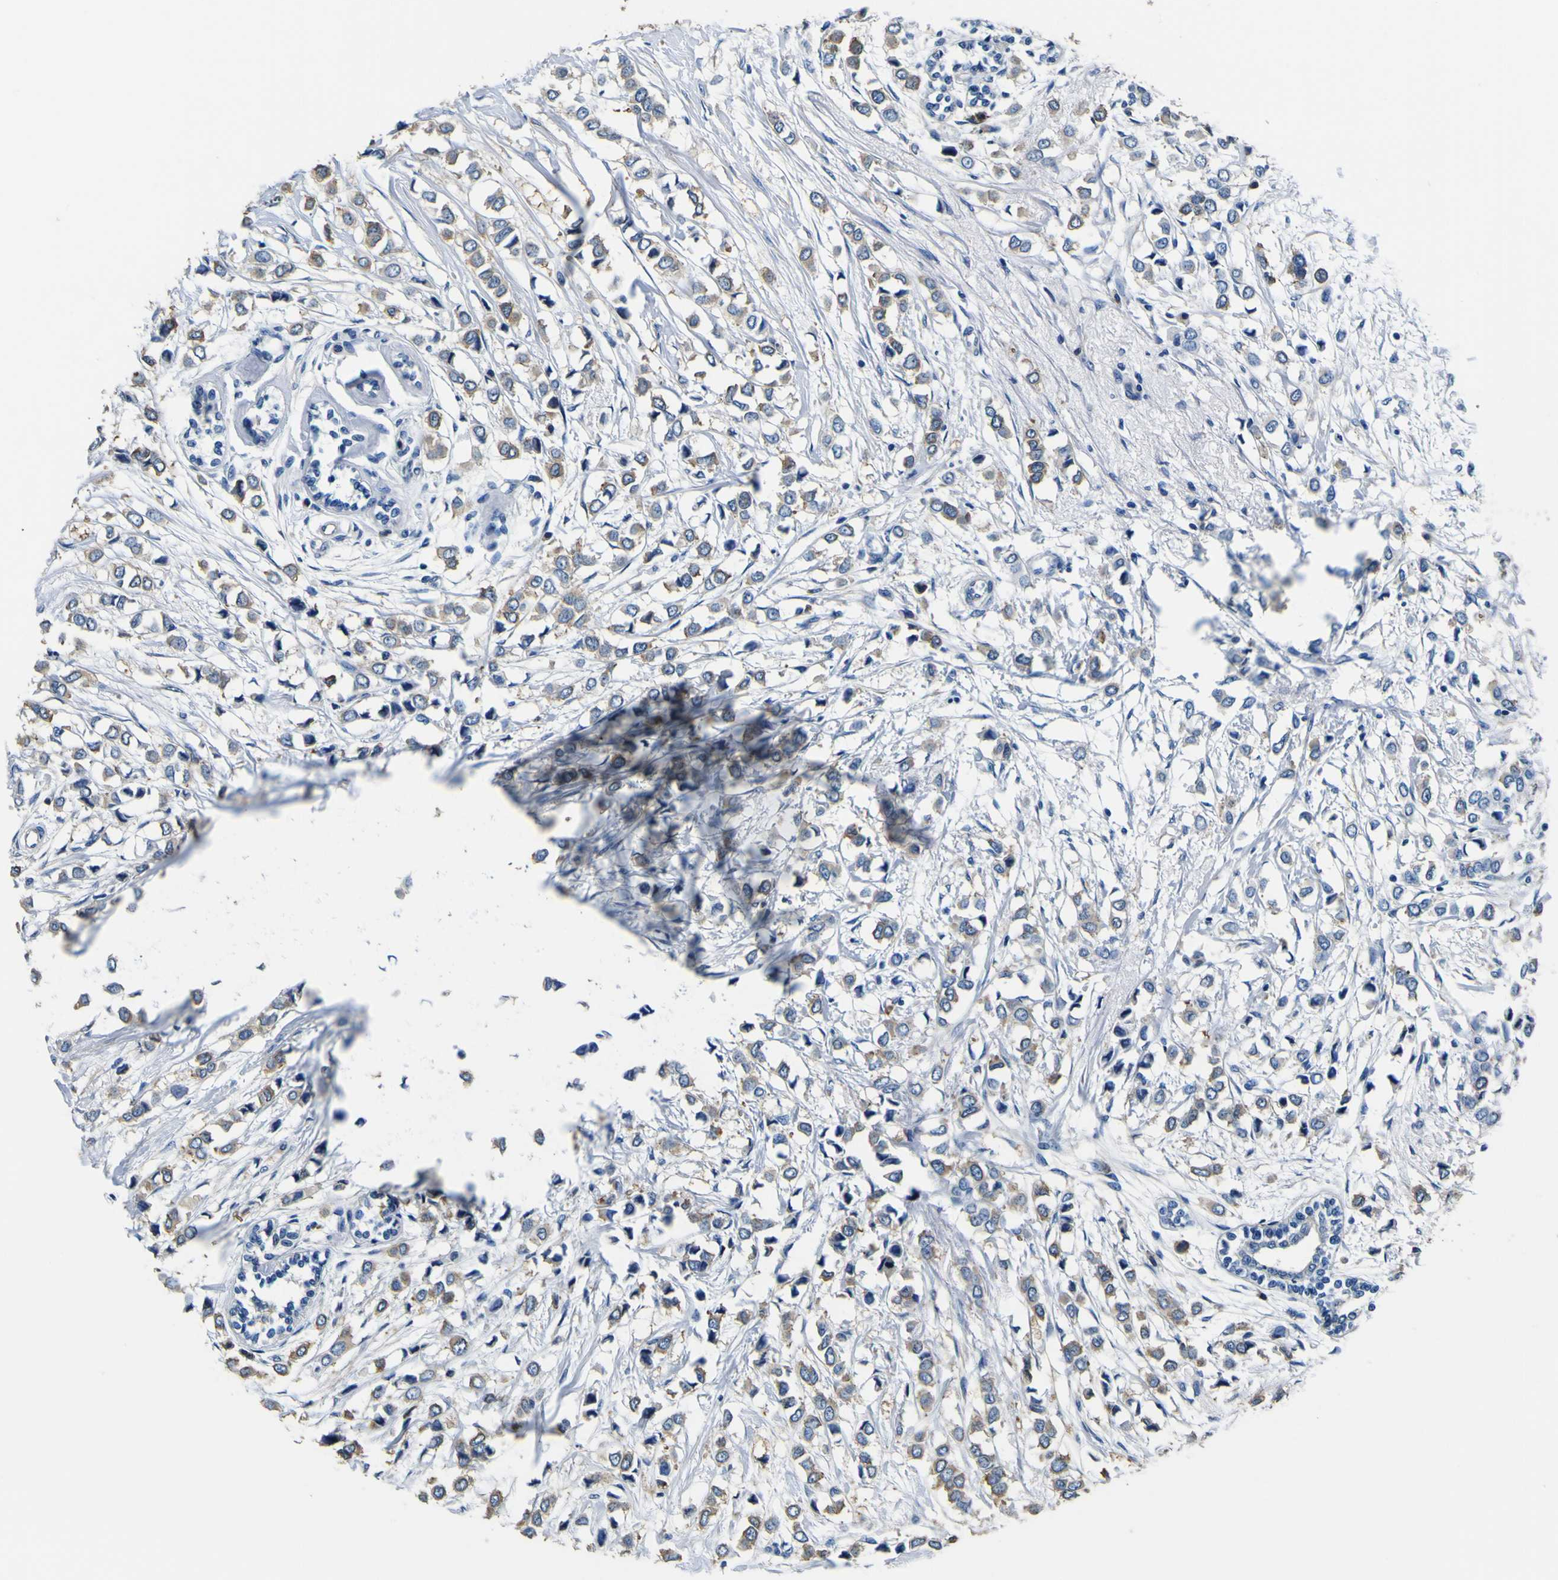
{"staining": {"intensity": "weak", "quantity": ">75%", "location": "cytoplasmic/membranous"}, "tissue": "breast cancer", "cell_type": "Tumor cells", "image_type": "cancer", "snomed": [{"axis": "morphology", "description": "Lobular carcinoma"}, {"axis": "topography", "description": "Breast"}], "caption": "This photomicrograph demonstrates lobular carcinoma (breast) stained with immunohistochemistry to label a protein in brown. The cytoplasmic/membranous of tumor cells show weak positivity for the protein. Nuclei are counter-stained blue.", "gene": "TUBA1B", "patient": {"sex": "female", "age": 51}}